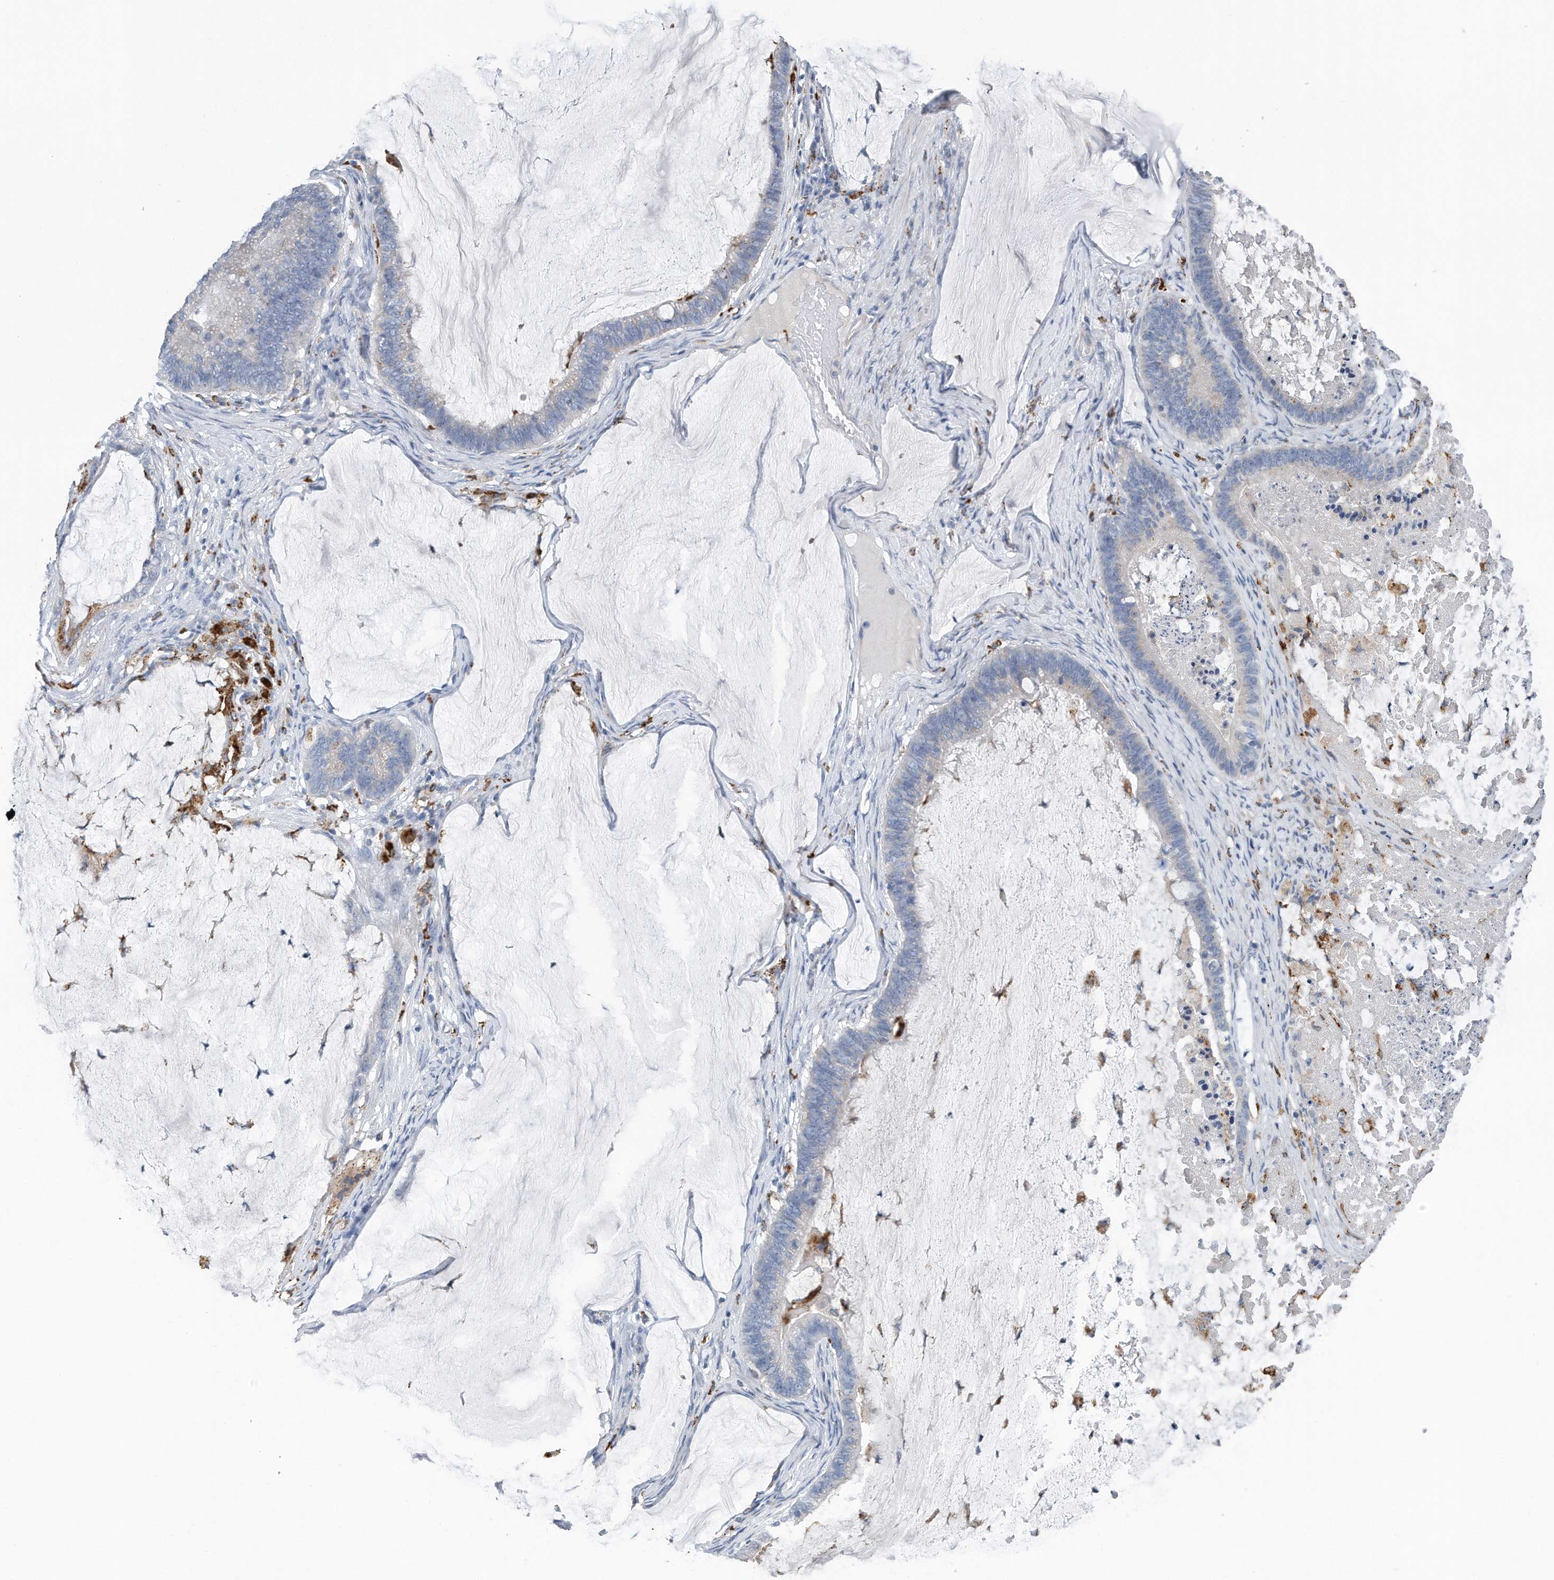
{"staining": {"intensity": "negative", "quantity": "none", "location": "none"}, "tissue": "ovarian cancer", "cell_type": "Tumor cells", "image_type": "cancer", "snomed": [{"axis": "morphology", "description": "Cystadenocarcinoma, mucinous, NOS"}, {"axis": "topography", "description": "Ovary"}], "caption": "Immunohistochemistry (IHC) of ovarian cancer (mucinous cystadenocarcinoma) demonstrates no positivity in tumor cells.", "gene": "ZNF772", "patient": {"sex": "female", "age": 61}}